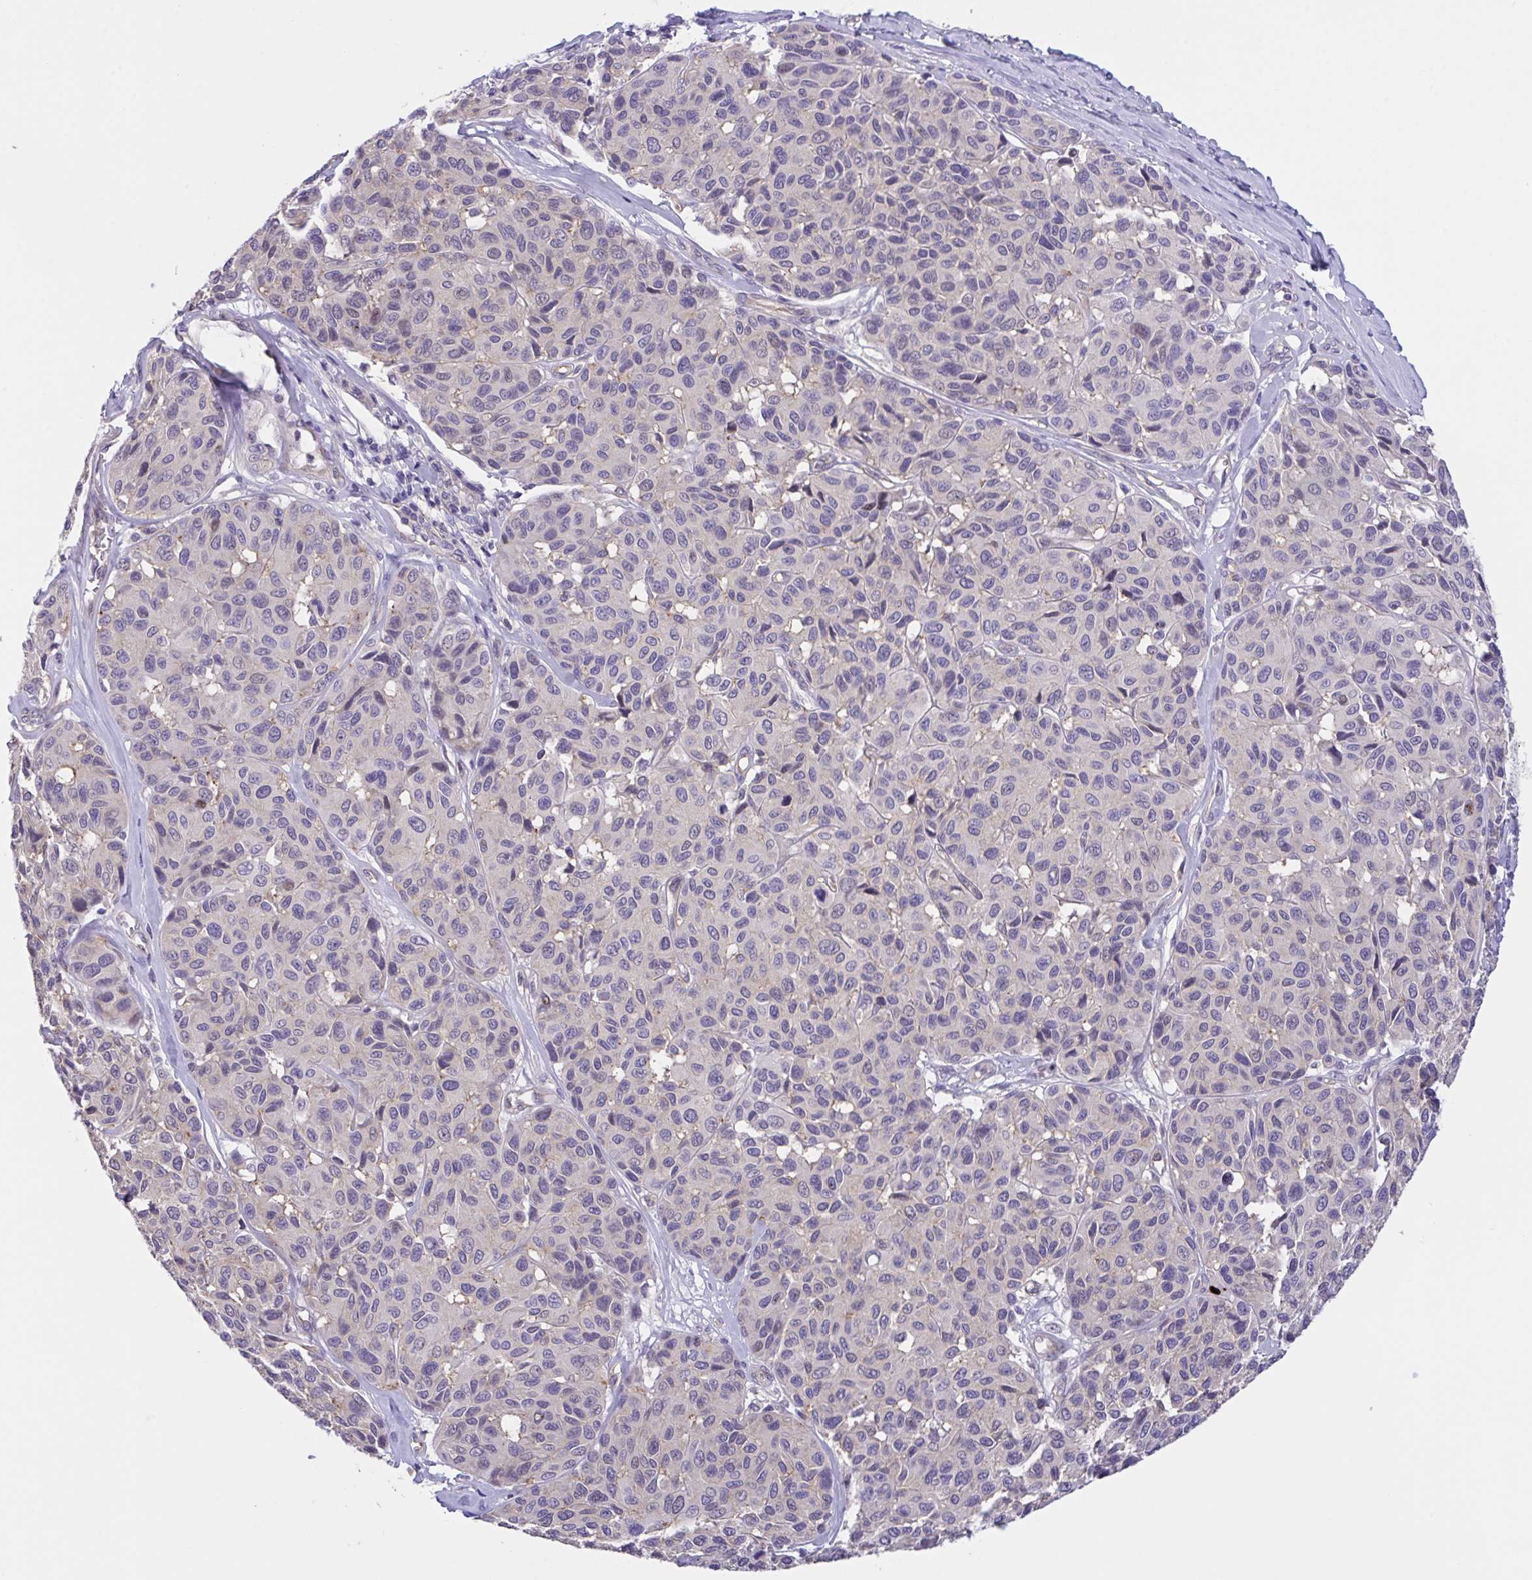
{"staining": {"intensity": "negative", "quantity": "none", "location": "none"}, "tissue": "melanoma", "cell_type": "Tumor cells", "image_type": "cancer", "snomed": [{"axis": "morphology", "description": "Malignant melanoma, NOS"}, {"axis": "topography", "description": "Skin"}], "caption": "Tumor cells are negative for brown protein staining in melanoma. (DAB IHC visualized using brightfield microscopy, high magnification).", "gene": "RHOXF1", "patient": {"sex": "female", "age": 66}}